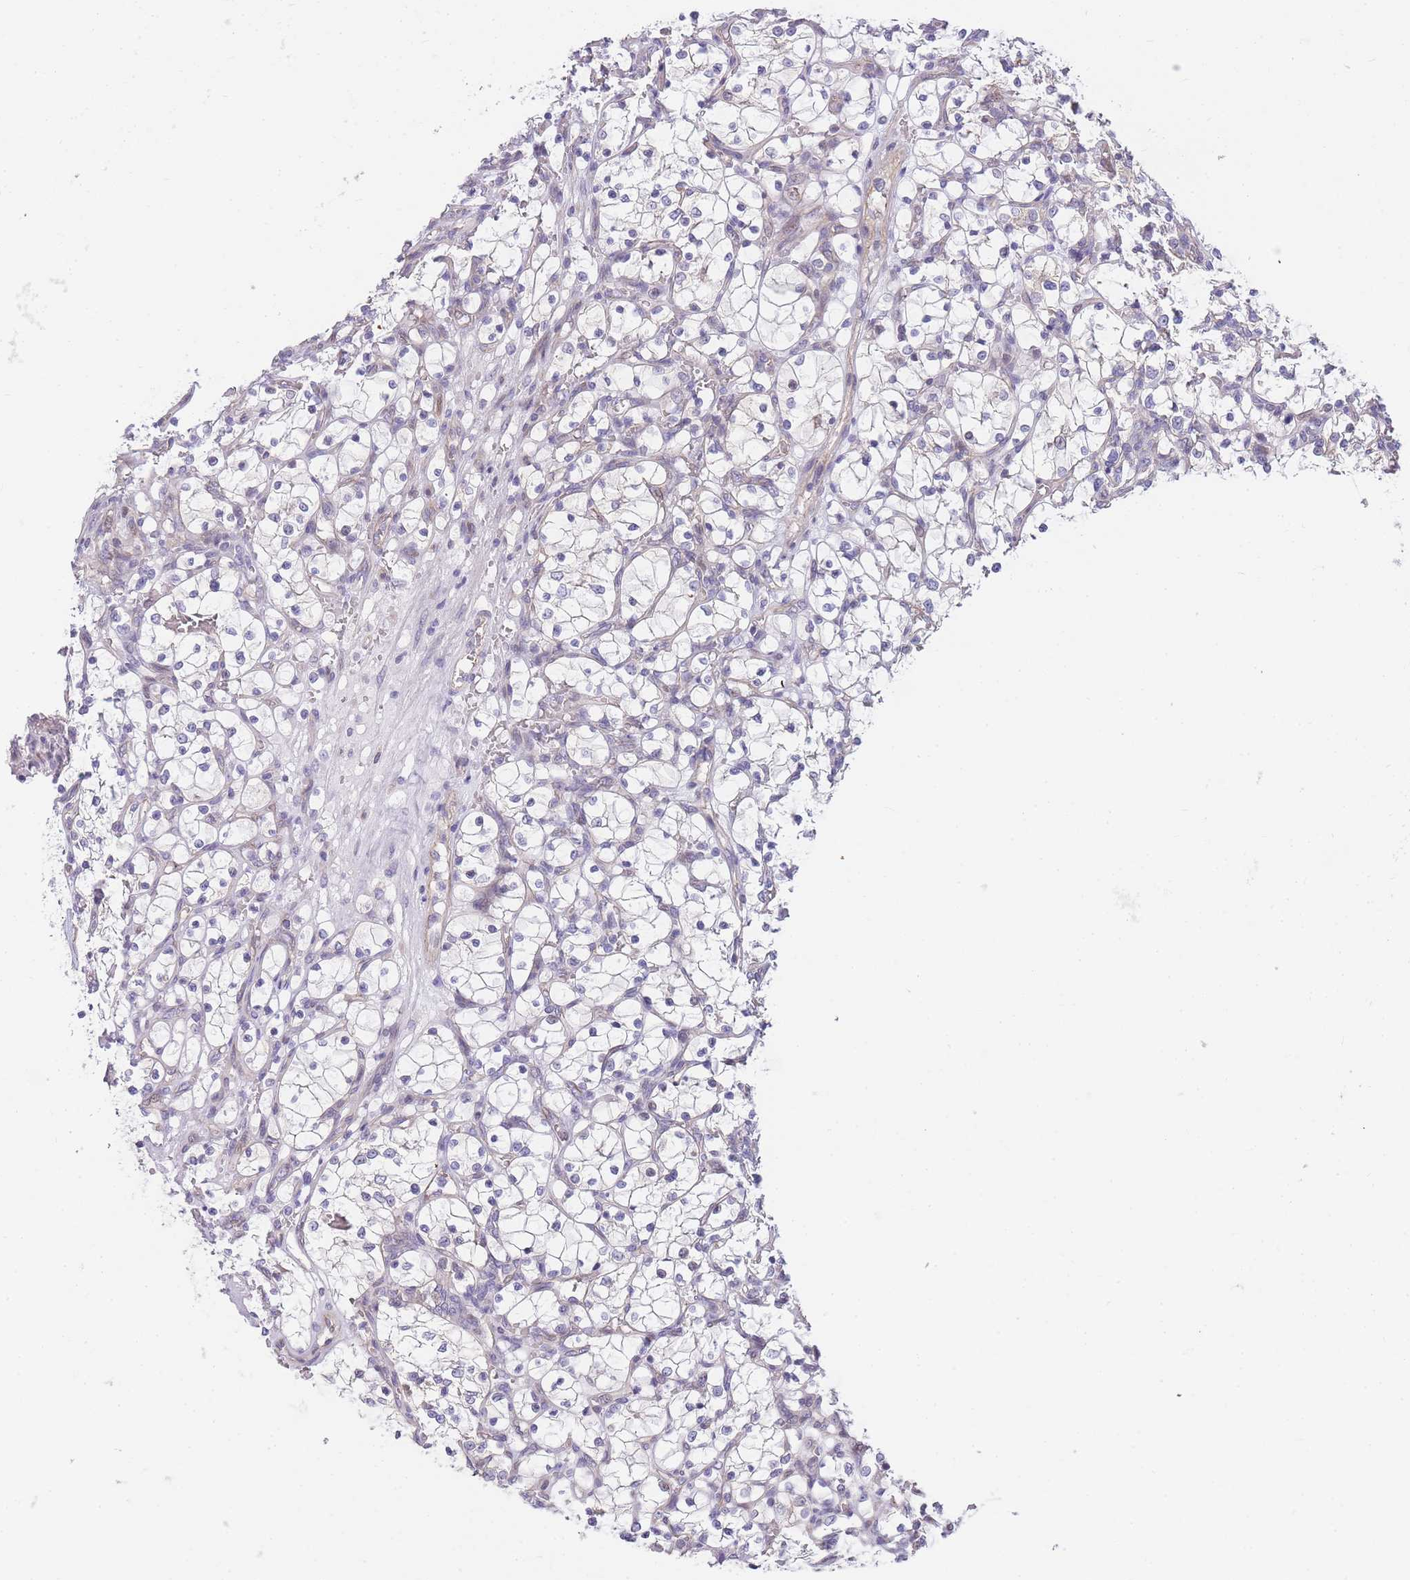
{"staining": {"intensity": "negative", "quantity": "none", "location": "none"}, "tissue": "renal cancer", "cell_type": "Tumor cells", "image_type": "cancer", "snomed": [{"axis": "morphology", "description": "Adenocarcinoma, NOS"}, {"axis": "topography", "description": "Kidney"}], "caption": "High magnification brightfield microscopy of adenocarcinoma (renal) stained with DAB (brown) and counterstained with hematoxylin (blue): tumor cells show no significant expression.", "gene": "CLBA1", "patient": {"sex": "female", "age": 69}}